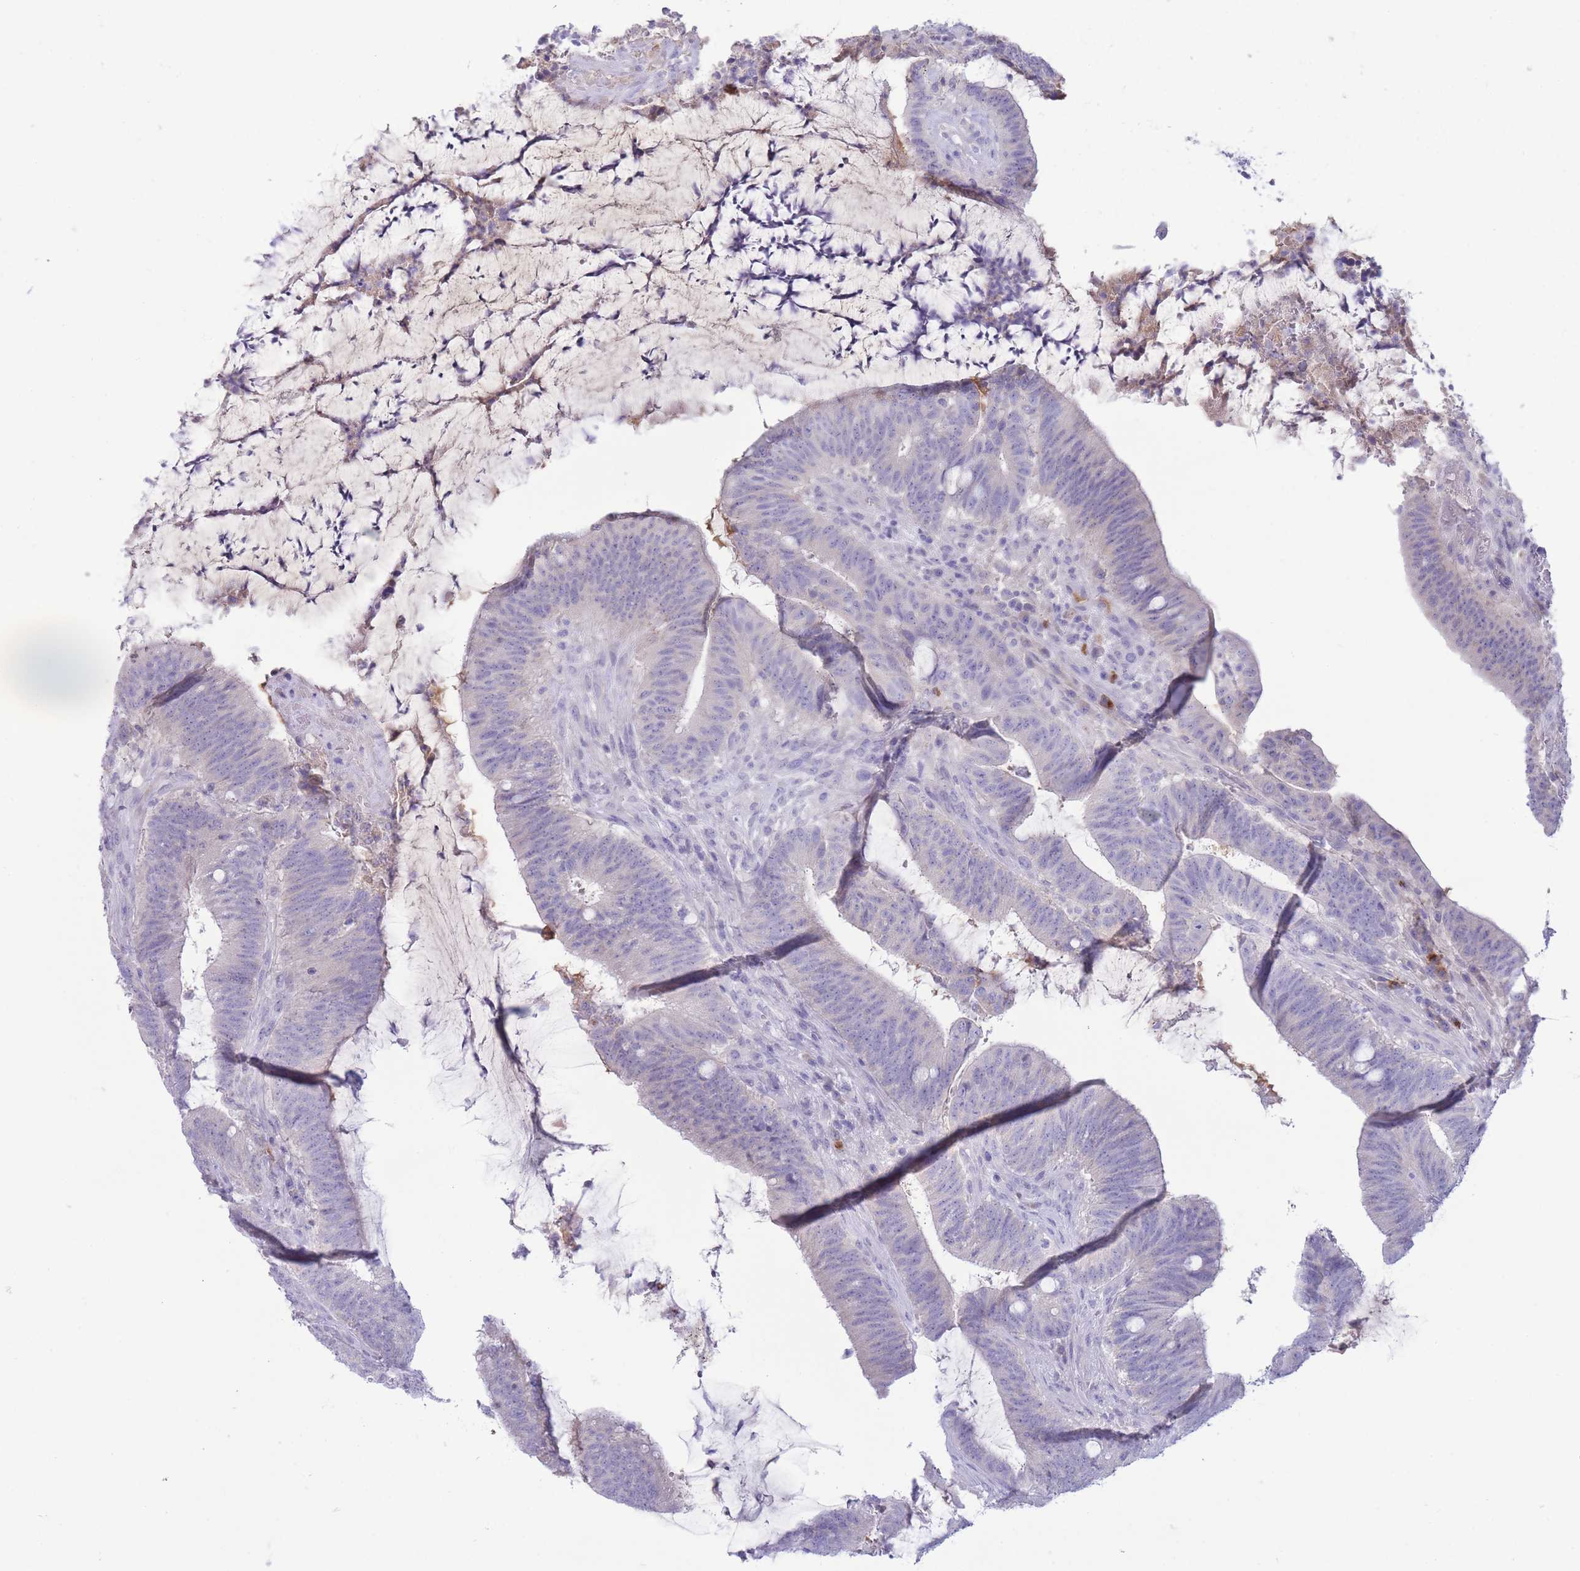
{"staining": {"intensity": "negative", "quantity": "none", "location": "none"}, "tissue": "colorectal cancer", "cell_type": "Tumor cells", "image_type": "cancer", "snomed": [{"axis": "morphology", "description": "Adenocarcinoma, NOS"}, {"axis": "topography", "description": "Colon"}], "caption": "IHC of colorectal cancer demonstrates no staining in tumor cells.", "gene": "ASAP3", "patient": {"sex": "female", "age": 43}}